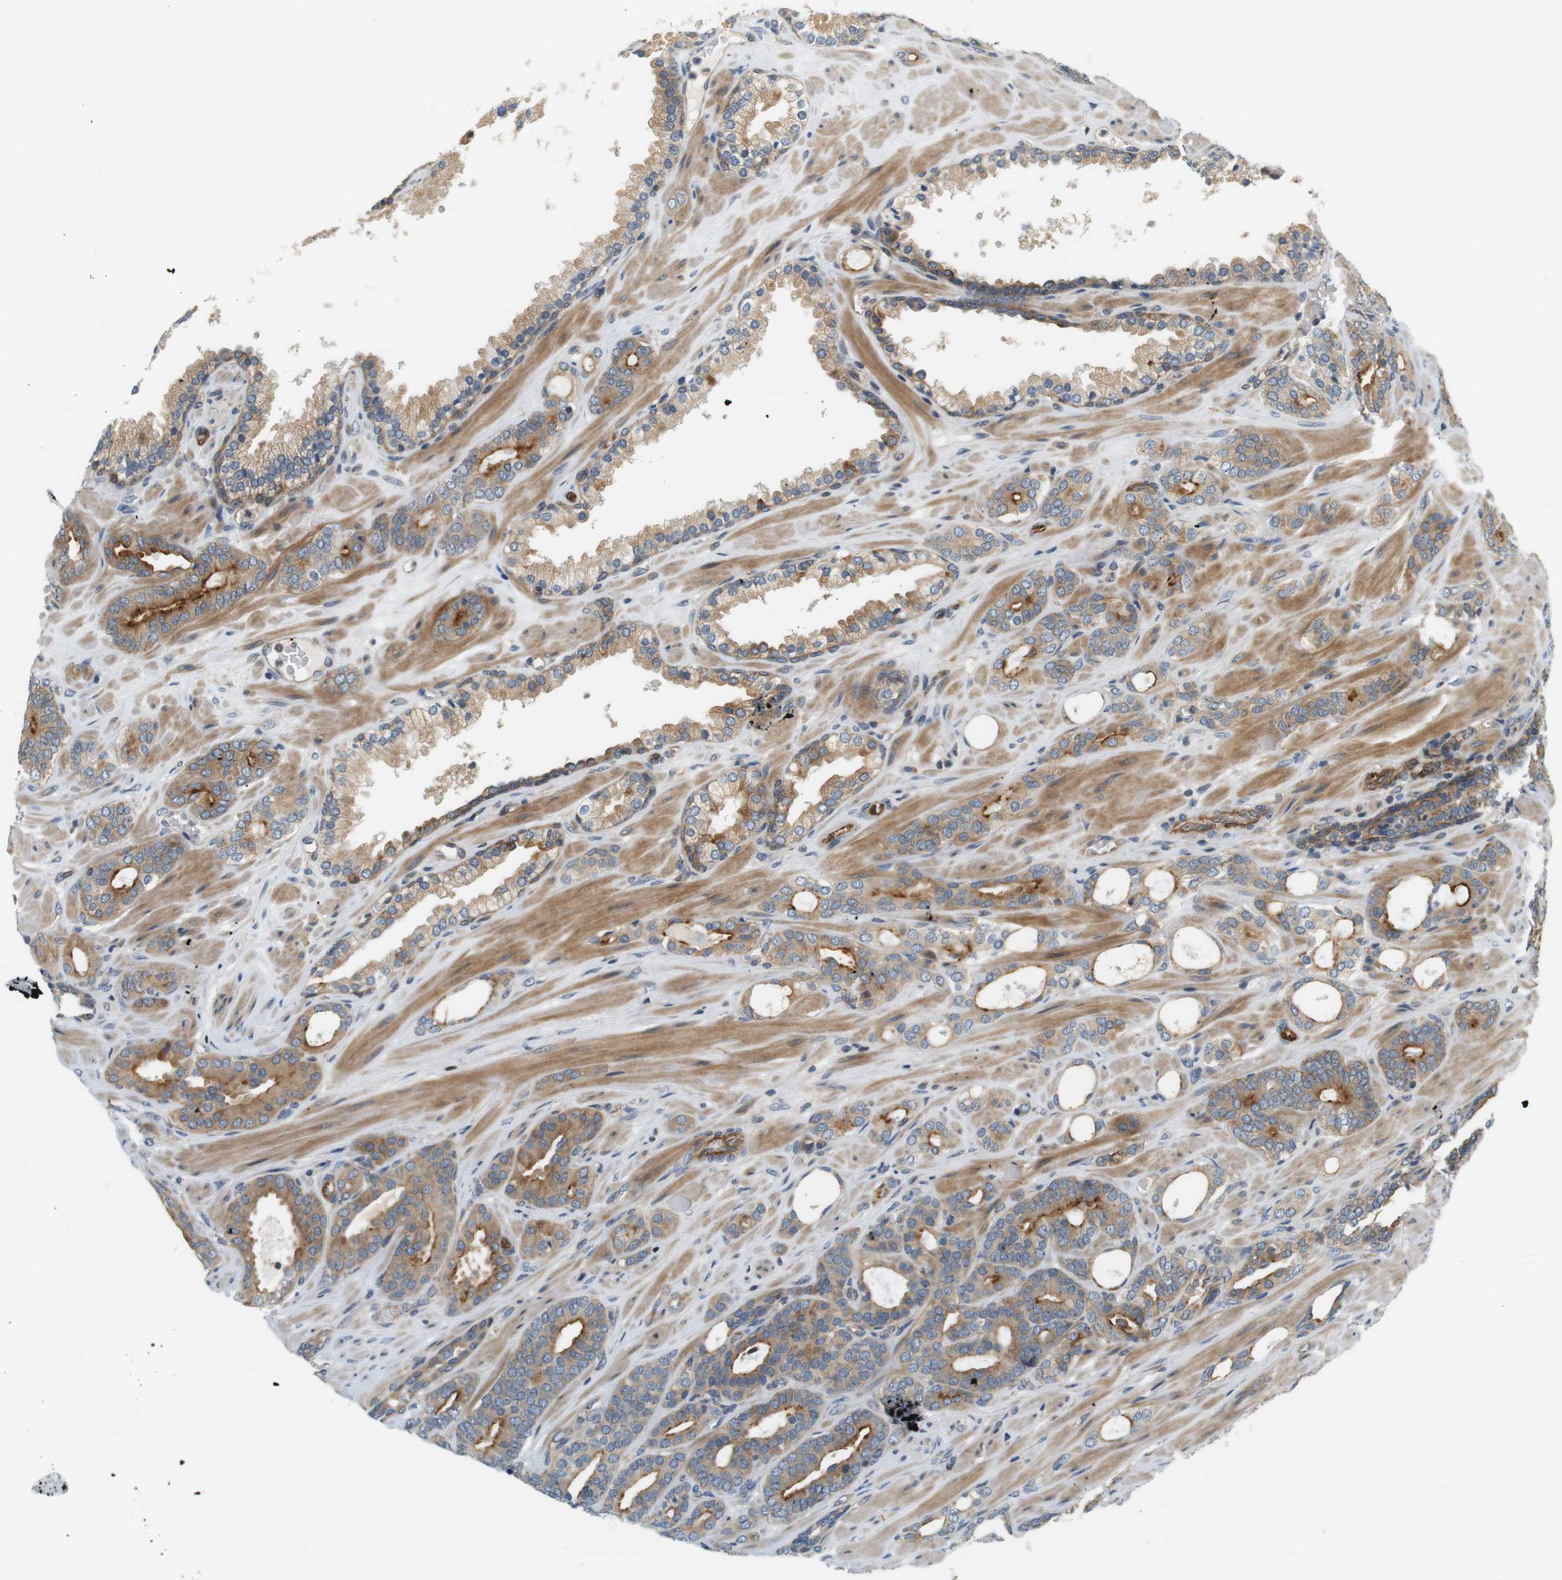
{"staining": {"intensity": "moderate", "quantity": "25%-75%", "location": "cytoplasmic/membranous"}, "tissue": "prostate cancer", "cell_type": "Tumor cells", "image_type": "cancer", "snomed": [{"axis": "morphology", "description": "Adenocarcinoma, Low grade"}, {"axis": "topography", "description": "Prostate"}], "caption": "This micrograph shows prostate cancer stained with immunohistochemistry (IHC) to label a protein in brown. The cytoplasmic/membranous of tumor cells show moderate positivity for the protein. Nuclei are counter-stained blue.", "gene": "SH3GLB1", "patient": {"sex": "male", "age": 63}}